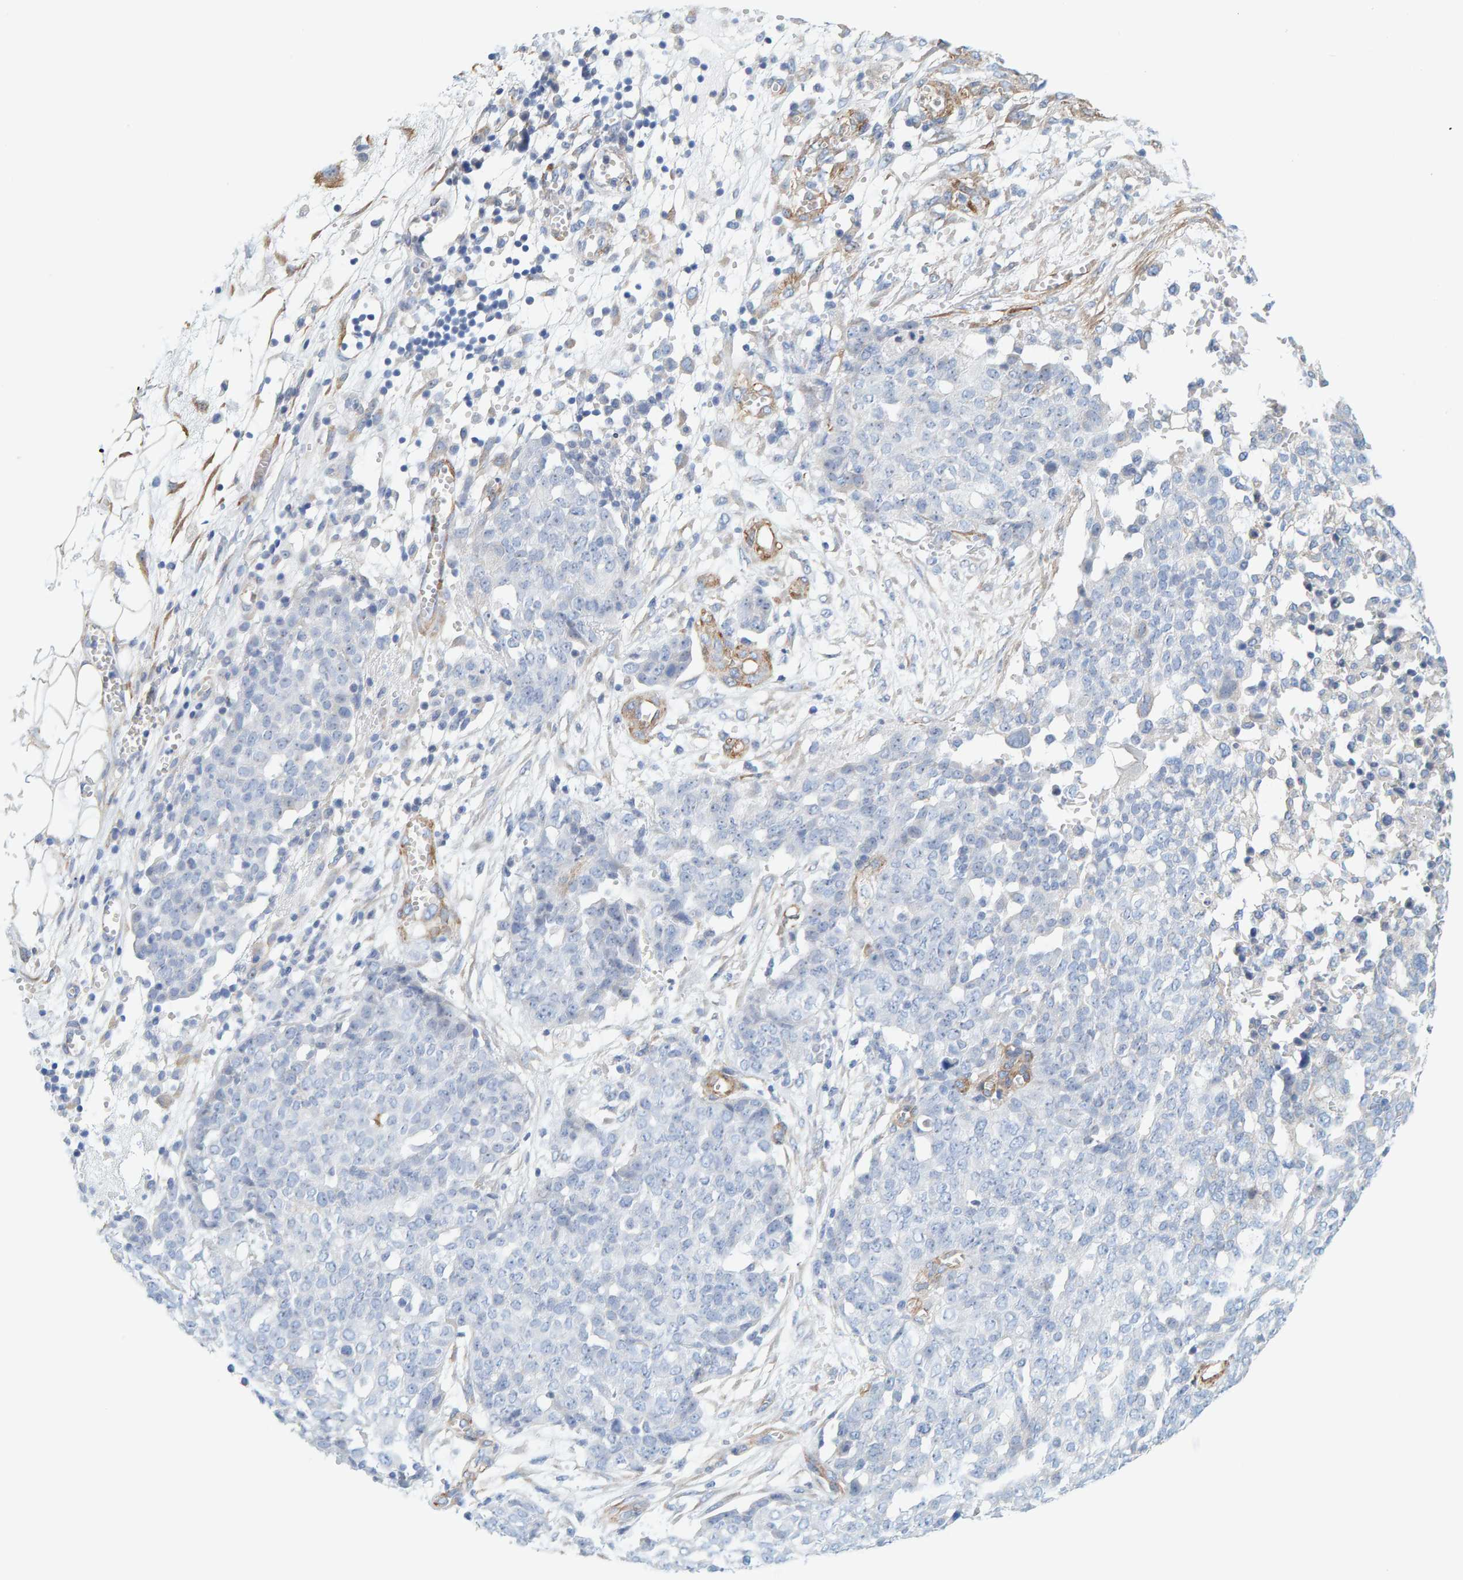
{"staining": {"intensity": "negative", "quantity": "none", "location": "none"}, "tissue": "ovarian cancer", "cell_type": "Tumor cells", "image_type": "cancer", "snomed": [{"axis": "morphology", "description": "Cystadenocarcinoma, serous, NOS"}, {"axis": "topography", "description": "Soft tissue"}, {"axis": "topography", "description": "Ovary"}], "caption": "An immunohistochemistry (IHC) micrograph of ovarian cancer (serous cystadenocarcinoma) is shown. There is no staining in tumor cells of ovarian cancer (serous cystadenocarcinoma).", "gene": "MAP1B", "patient": {"sex": "female", "age": 57}}